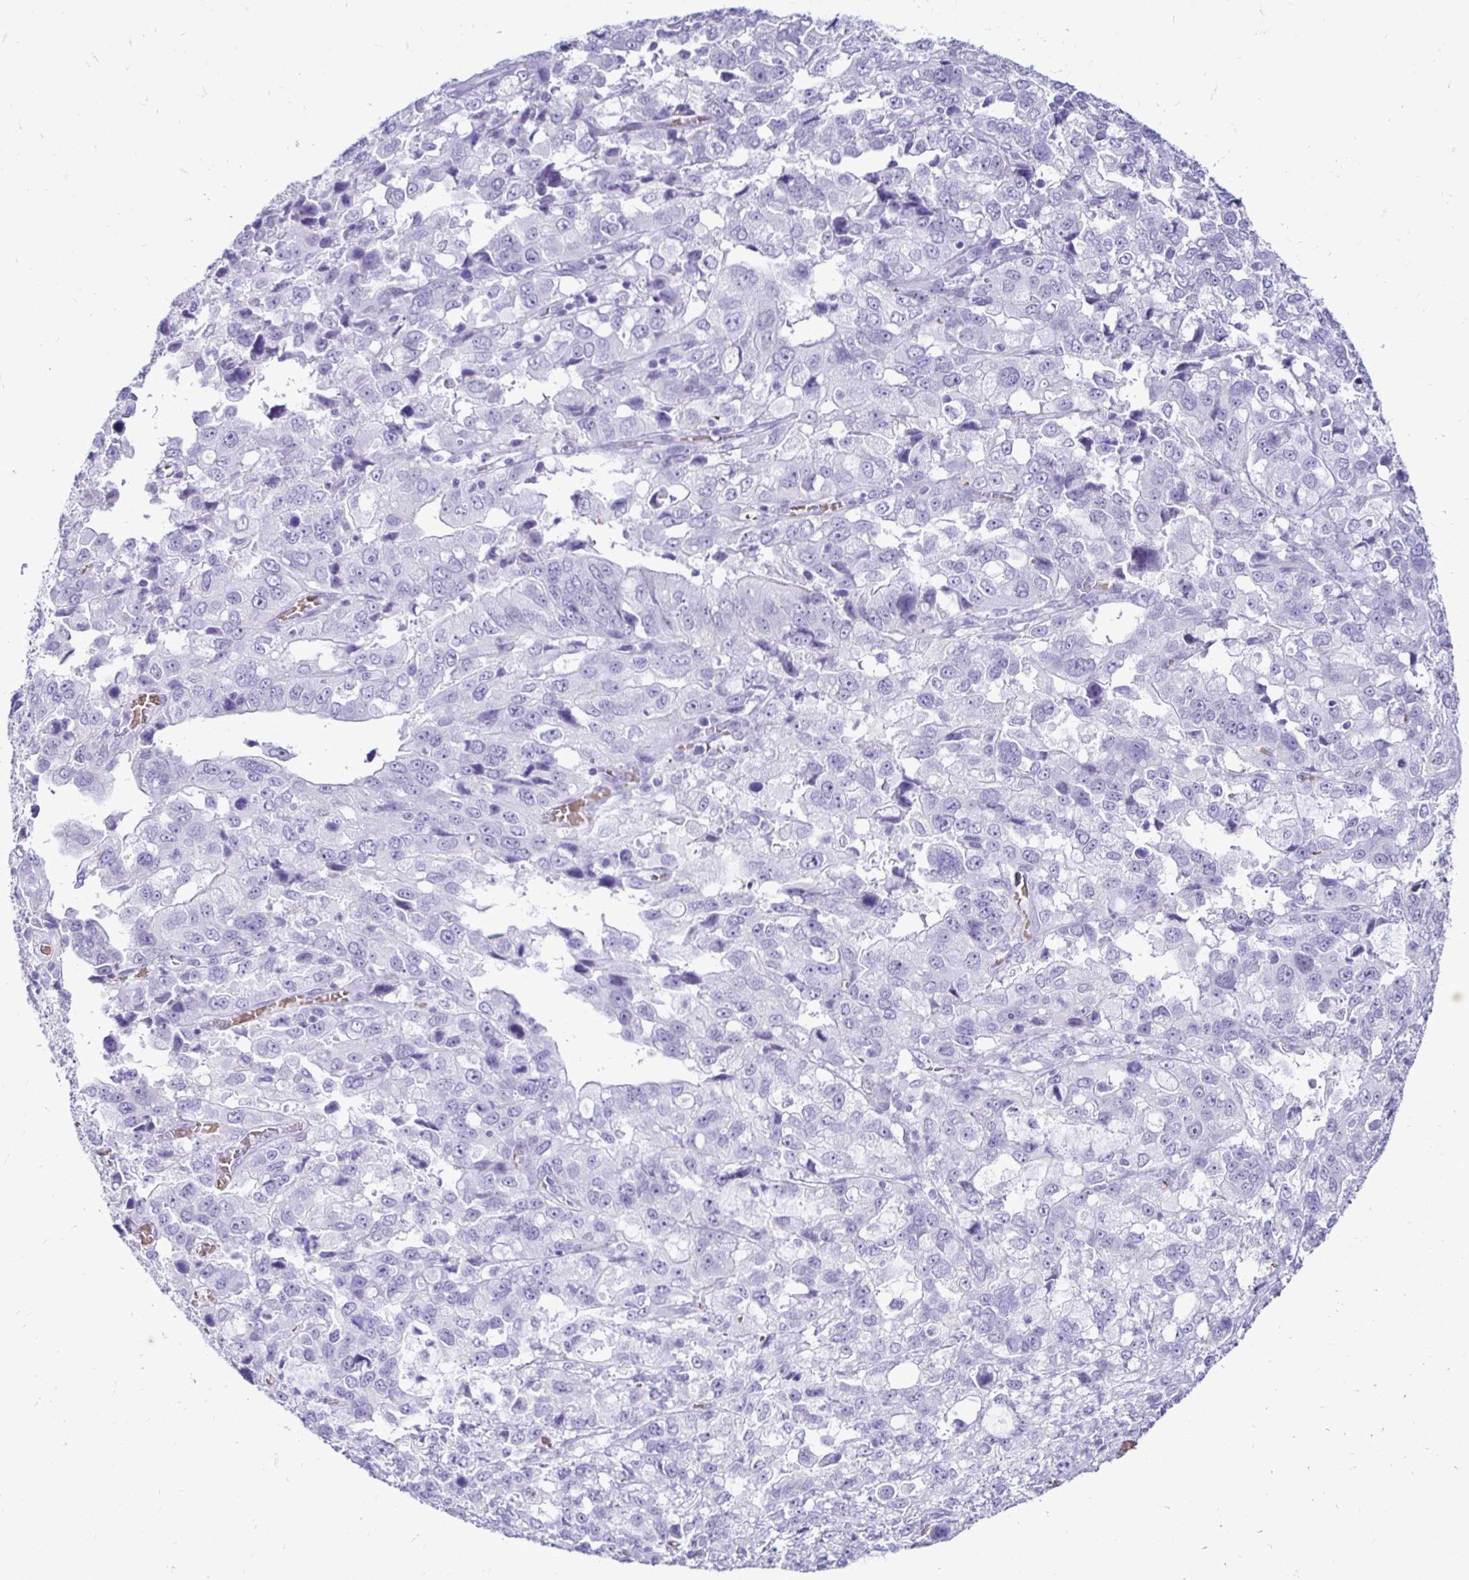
{"staining": {"intensity": "negative", "quantity": "none", "location": "none"}, "tissue": "stomach cancer", "cell_type": "Tumor cells", "image_type": "cancer", "snomed": [{"axis": "morphology", "description": "Adenocarcinoma, NOS"}, {"axis": "topography", "description": "Stomach, upper"}], "caption": "Human stomach cancer (adenocarcinoma) stained for a protein using immunohistochemistry exhibits no positivity in tumor cells.", "gene": "RHBDL3", "patient": {"sex": "female", "age": 81}}